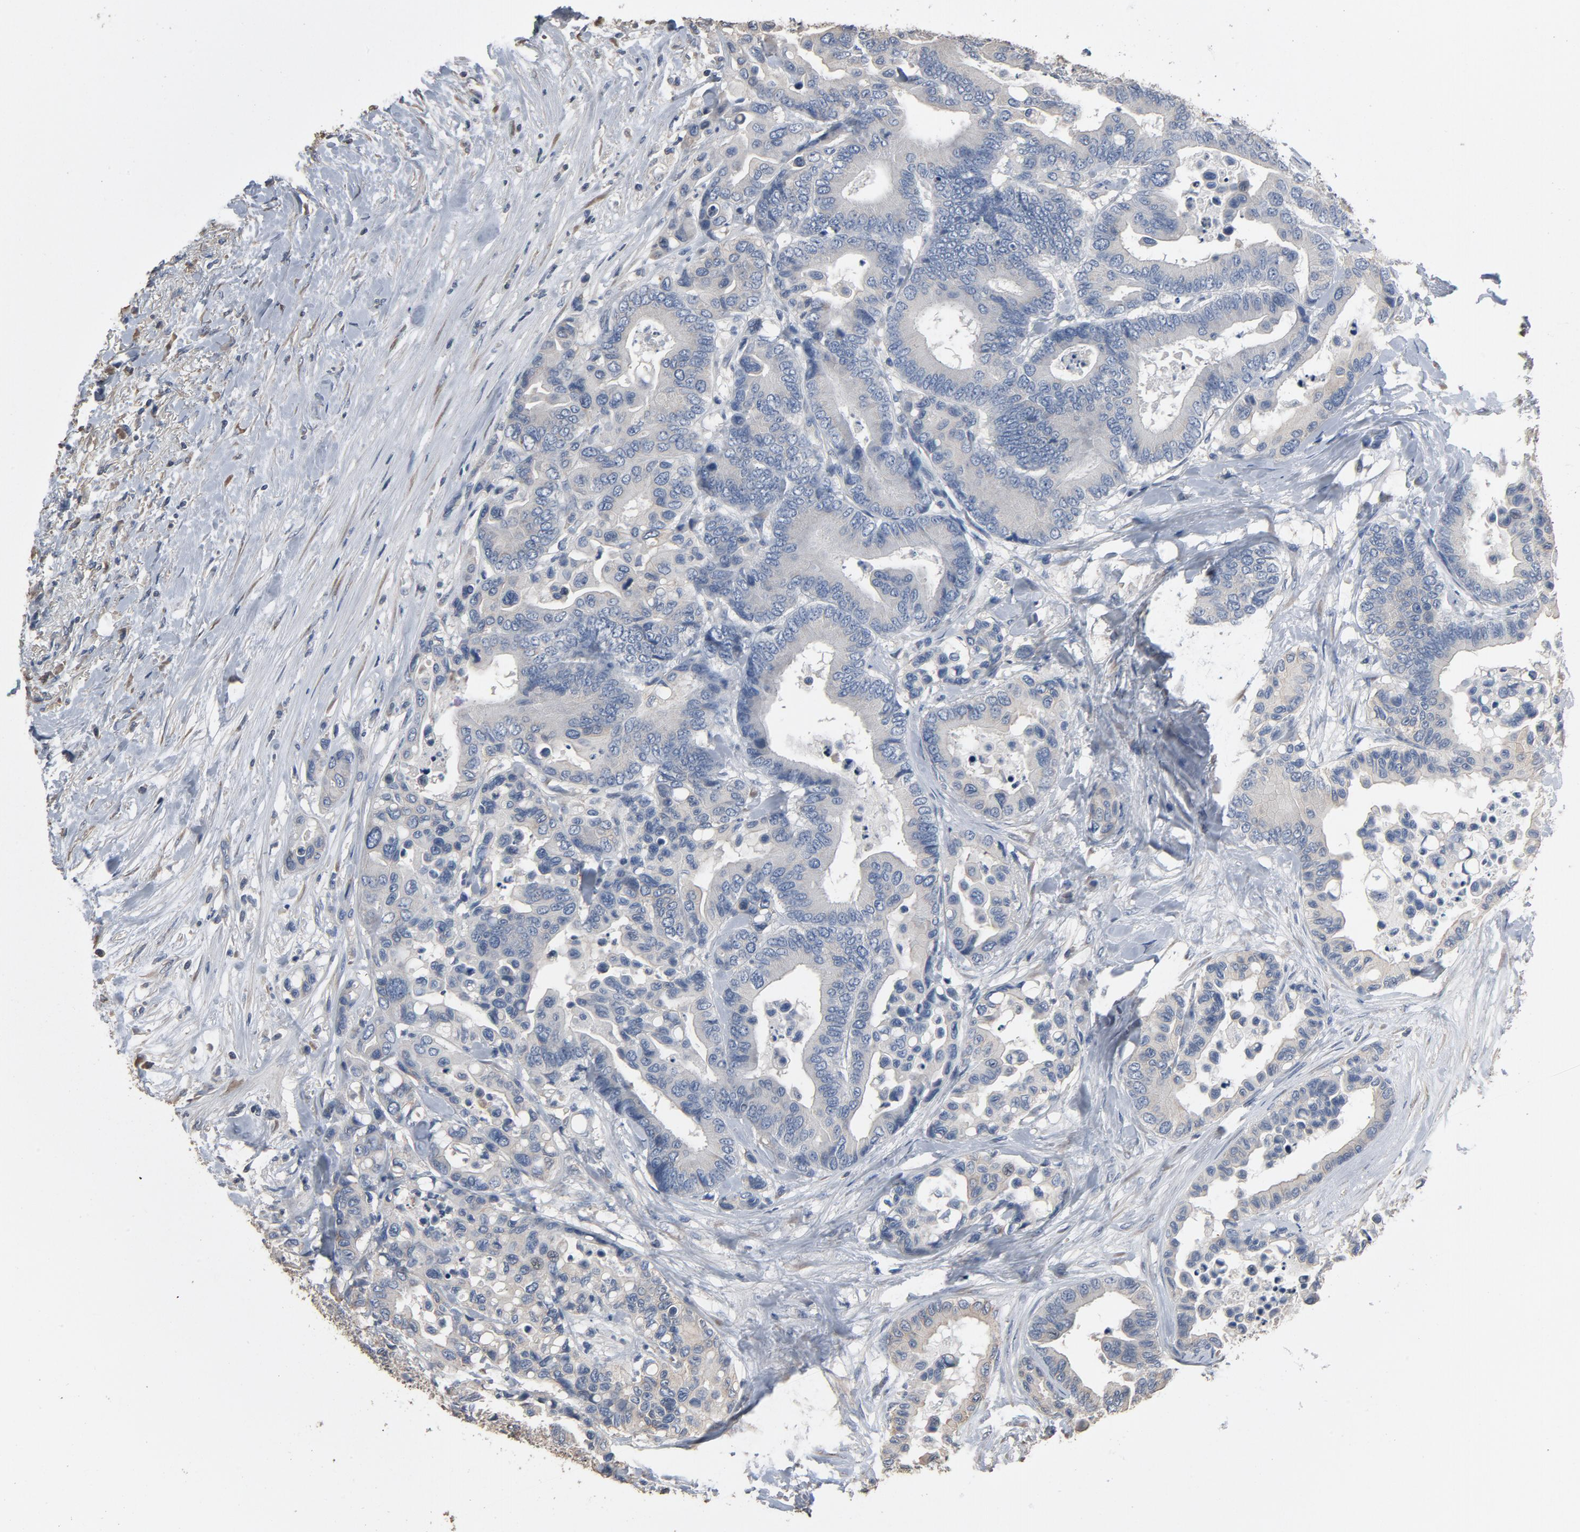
{"staining": {"intensity": "negative", "quantity": "none", "location": "none"}, "tissue": "colorectal cancer", "cell_type": "Tumor cells", "image_type": "cancer", "snomed": [{"axis": "morphology", "description": "Adenocarcinoma, NOS"}, {"axis": "topography", "description": "Colon"}], "caption": "This is an IHC photomicrograph of colorectal cancer (adenocarcinoma). There is no staining in tumor cells.", "gene": "SOX6", "patient": {"sex": "male", "age": 82}}